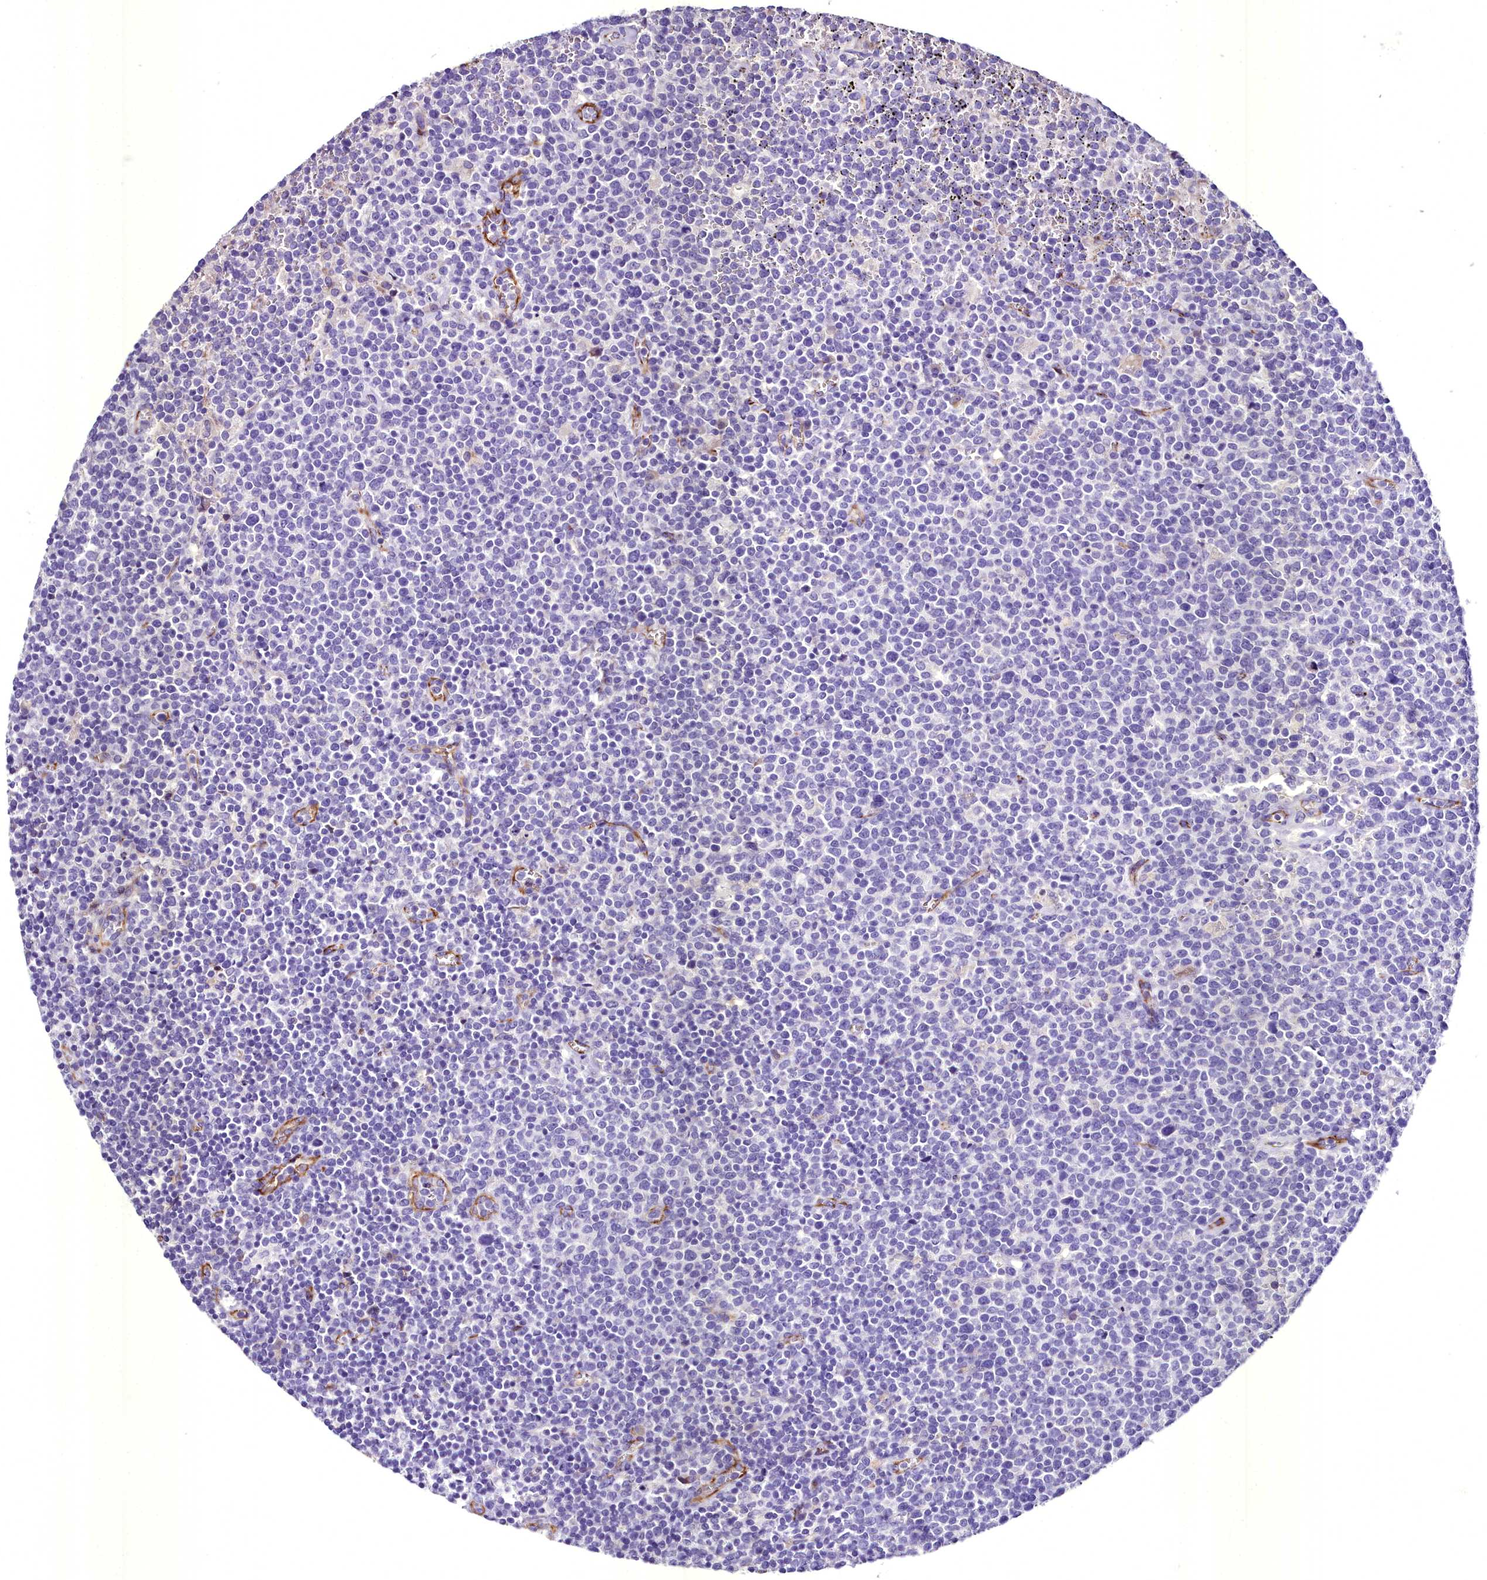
{"staining": {"intensity": "negative", "quantity": "none", "location": "none"}, "tissue": "lymphoma", "cell_type": "Tumor cells", "image_type": "cancer", "snomed": [{"axis": "morphology", "description": "Malignant lymphoma, non-Hodgkin's type, High grade"}, {"axis": "topography", "description": "Lymph node"}], "caption": "There is no significant expression in tumor cells of lymphoma.", "gene": "MS4A18", "patient": {"sex": "male", "age": 61}}